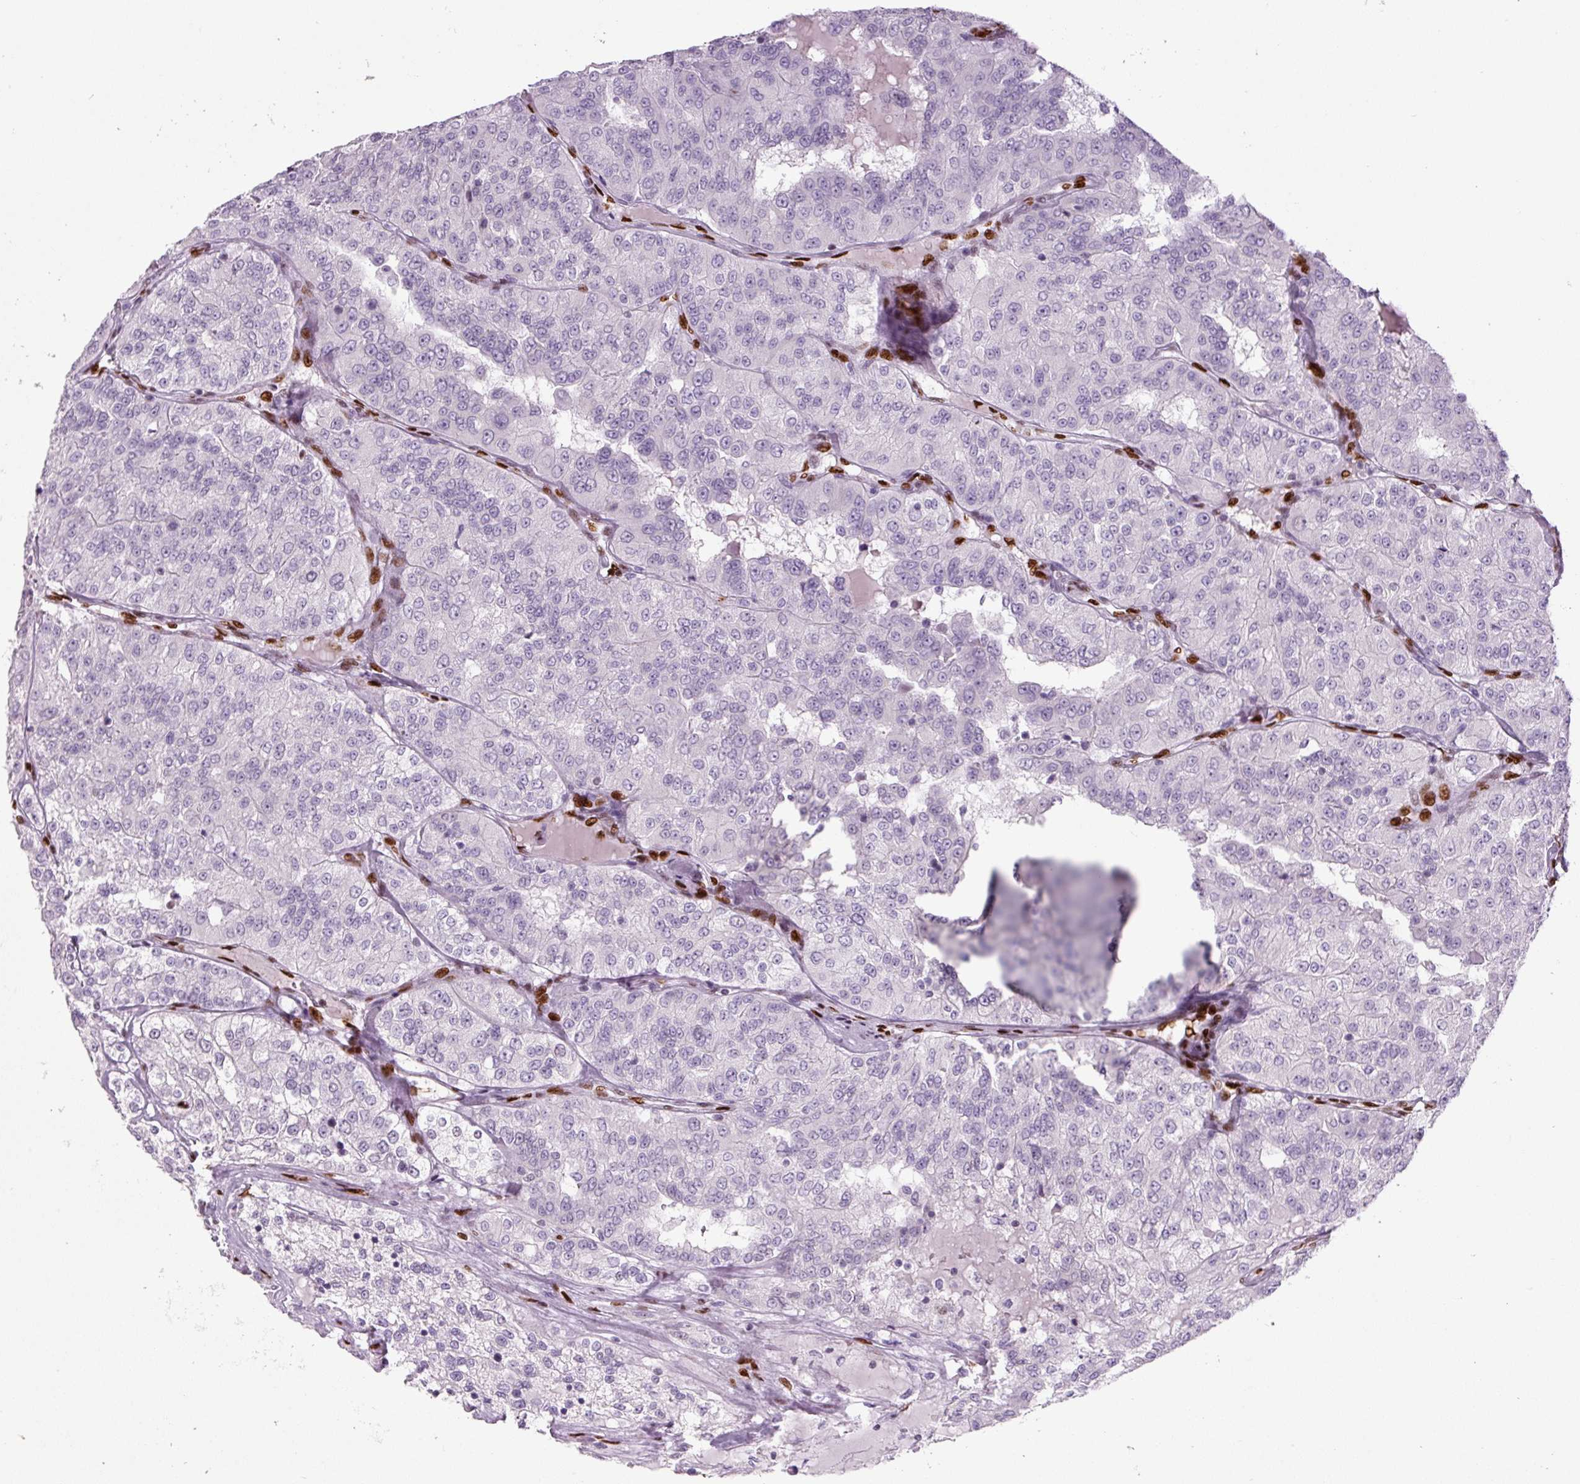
{"staining": {"intensity": "negative", "quantity": "none", "location": "none"}, "tissue": "renal cancer", "cell_type": "Tumor cells", "image_type": "cancer", "snomed": [{"axis": "morphology", "description": "Adenocarcinoma, NOS"}, {"axis": "topography", "description": "Kidney"}], "caption": "The IHC image has no significant positivity in tumor cells of renal adenocarcinoma tissue.", "gene": "ZEB1", "patient": {"sex": "female", "age": 63}}